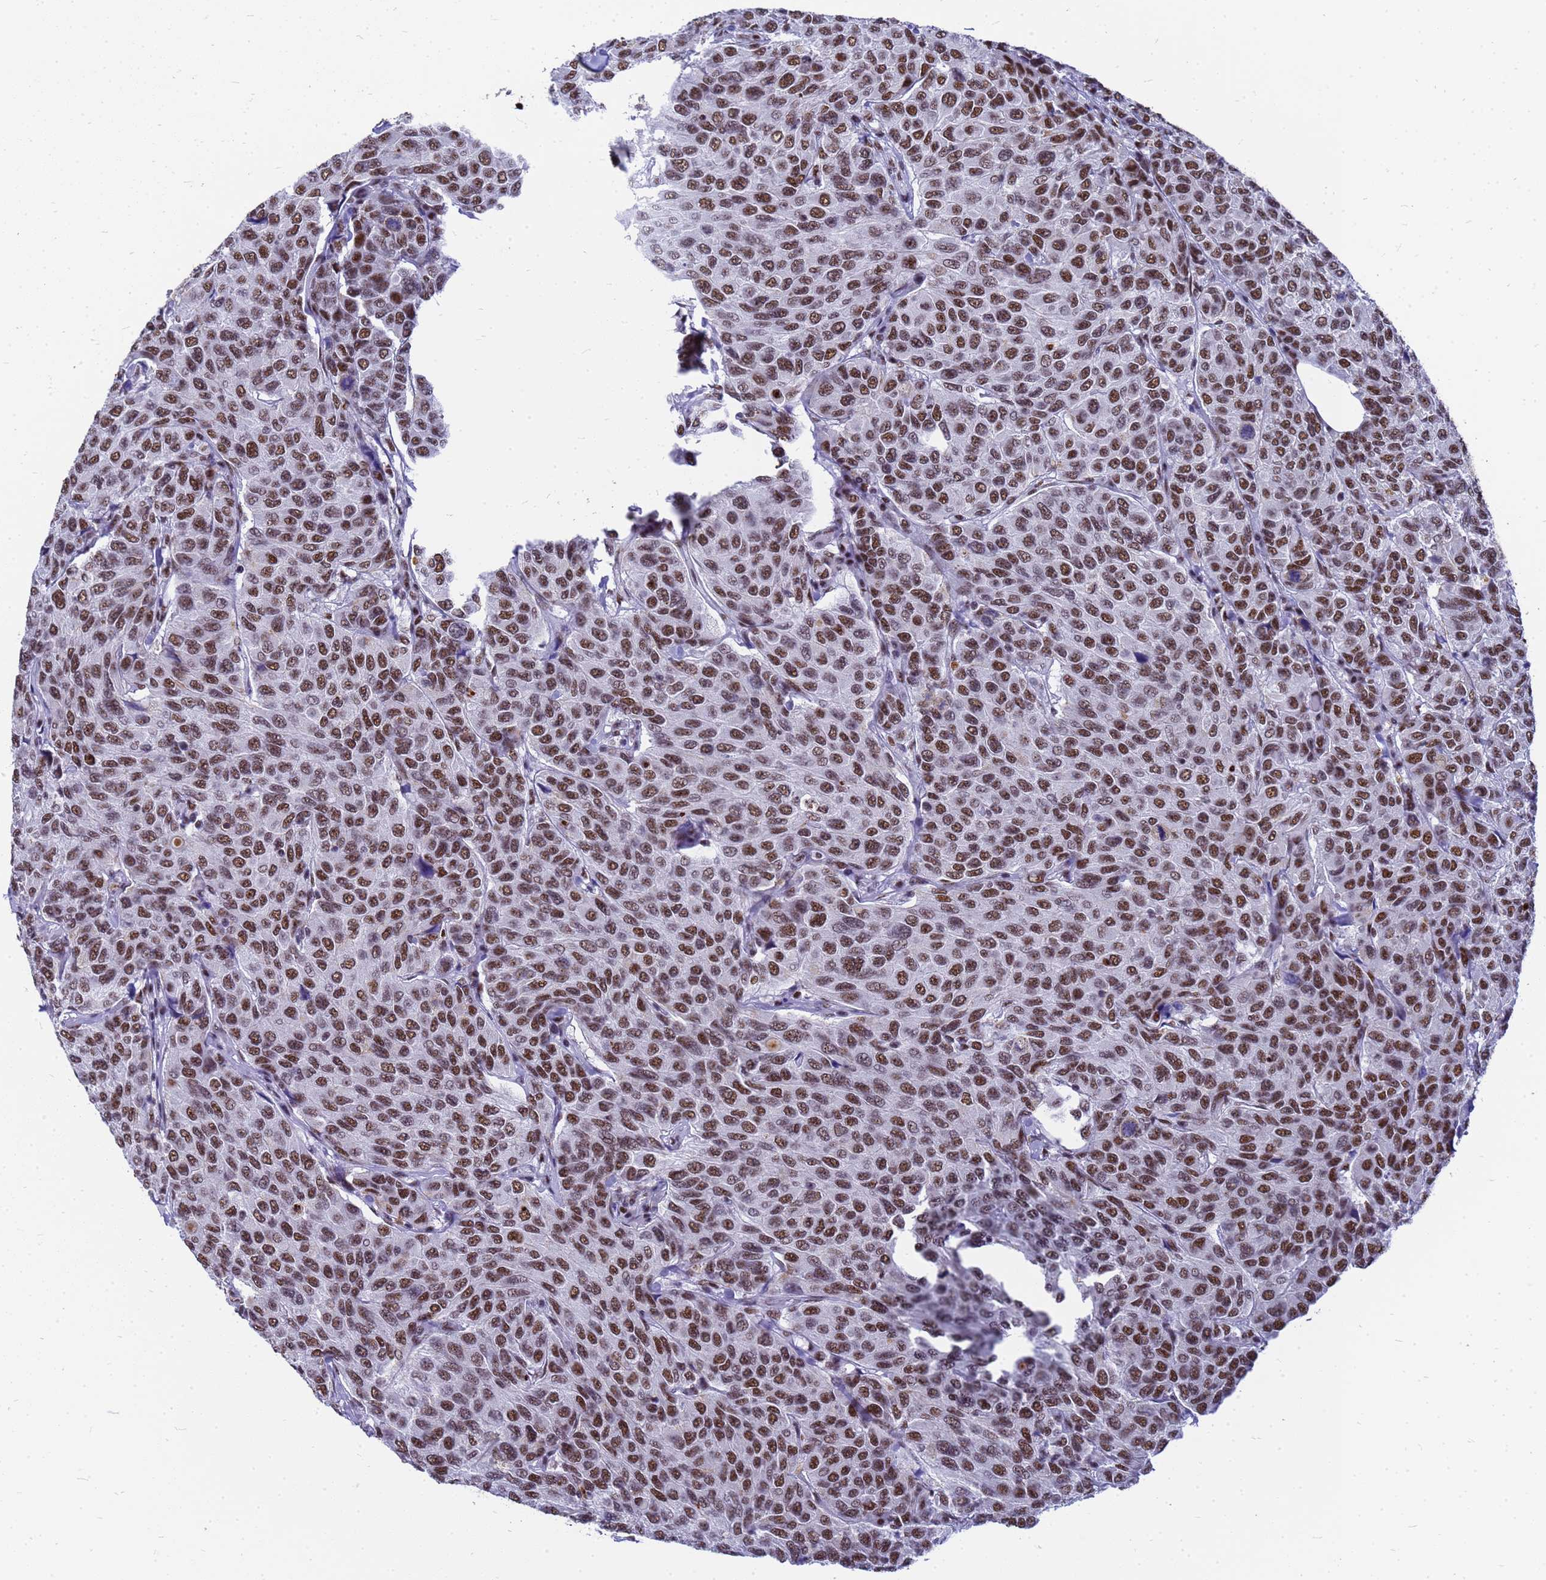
{"staining": {"intensity": "moderate", "quantity": ">75%", "location": "nuclear"}, "tissue": "breast cancer", "cell_type": "Tumor cells", "image_type": "cancer", "snomed": [{"axis": "morphology", "description": "Duct carcinoma"}, {"axis": "topography", "description": "Breast"}], "caption": "Breast cancer (infiltrating ductal carcinoma) stained for a protein demonstrates moderate nuclear positivity in tumor cells. Using DAB (brown) and hematoxylin (blue) stains, captured at high magnification using brightfield microscopy.", "gene": "SART3", "patient": {"sex": "female", "age": 55}}